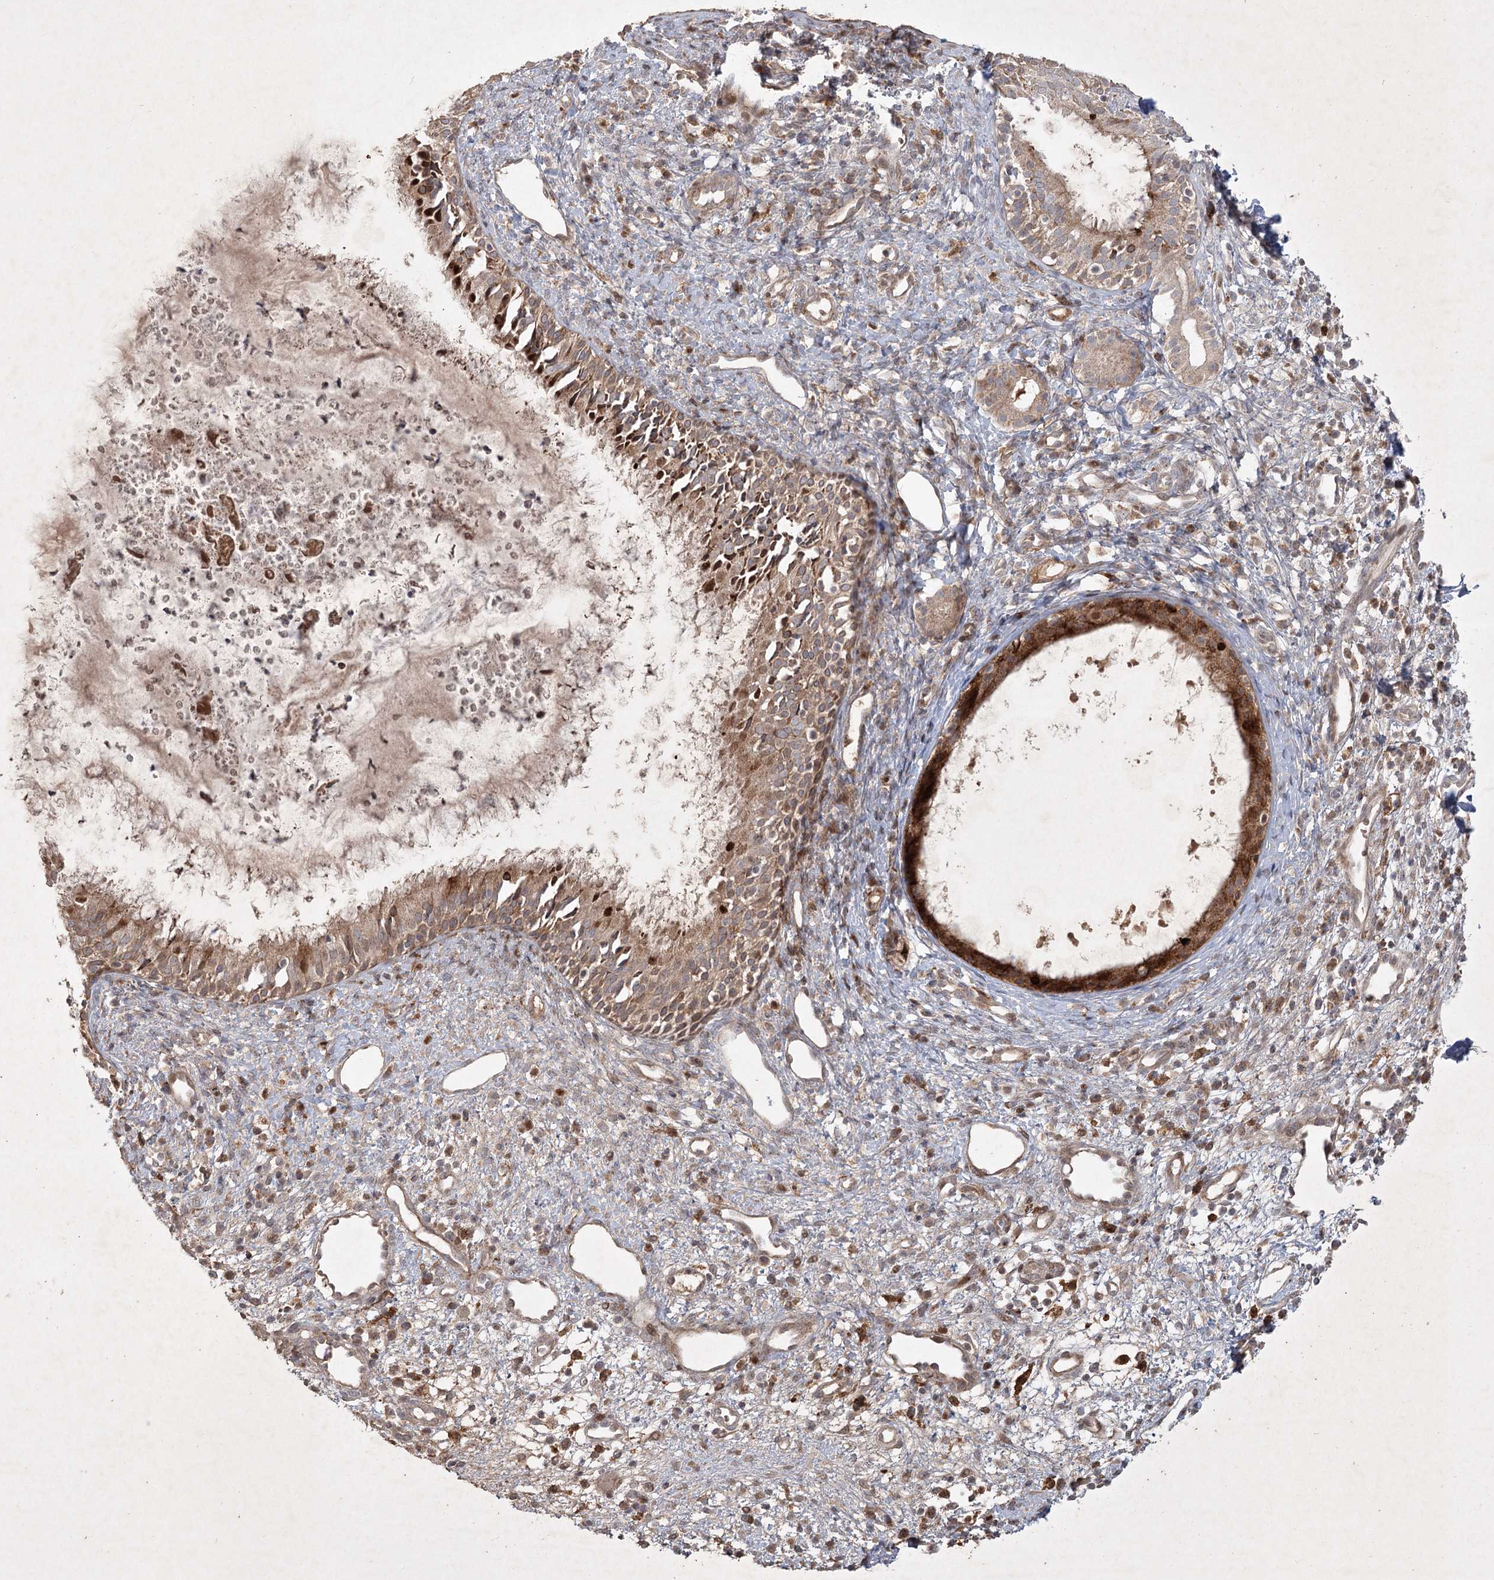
{"staining": {"intensity": "moderate", "quantity": ">75%", "location": "cytoplasmic/membranous"}, "tissue": "nasopharynx", "cell_type": "Respiratory epithelial cells", "image_type": "normal", "snomed": [{"axis": "morphology", "description": "Normal tissue, NOS"}, {"axis": "topography", "description": "Nasopharynx"}], "caption": "Nasopharynx stained for a protein shows moderate cytoplasmic/membranous positivity in respiratory epithelial cells.", "gene": "KBTBD4", "patient": {"sex": "male", "age": 22}}